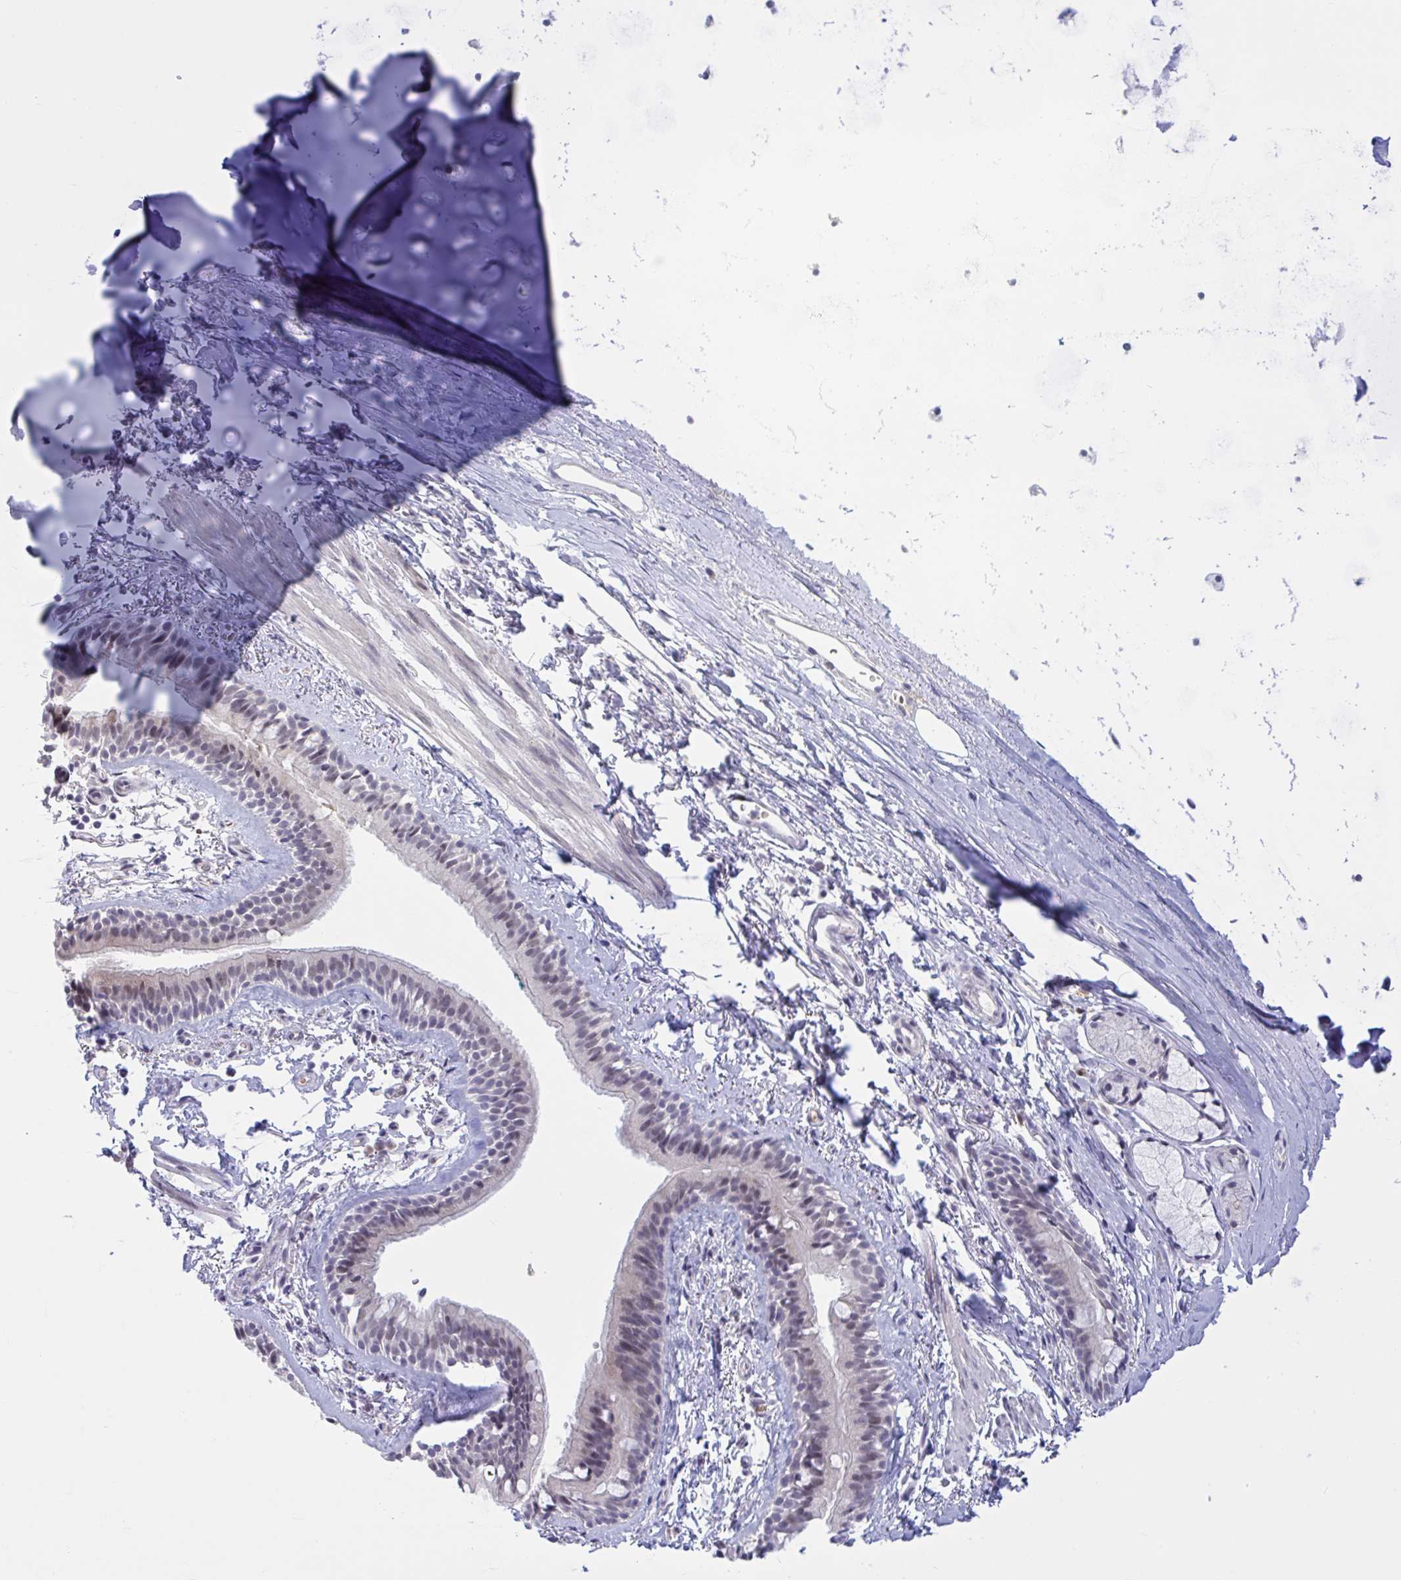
{"staining": {"intensity": "negative", "quantity": "none", "location": "none"}, "tissue": "bronchus", "cell_type": "Respiratory epithelial cells", "image_type": "normal", "snomed": [{"axis": "morphology", "description": "Normal tissue, NOS"}, {"axis": "topography", "description": "Cartilage tissue"}, {"axis": "topography", "description": "Bronchus"}, {"axis": "topography", "description": "Peripheral nerve tissue"}], "caption": "IHC histopathology image of normal human bronchus stained for a protein (brown), which reveals no positivity in respiratory epithelial cells.", "gene": "CNGB3", "patient": {"sex": "female", "age": 59}}